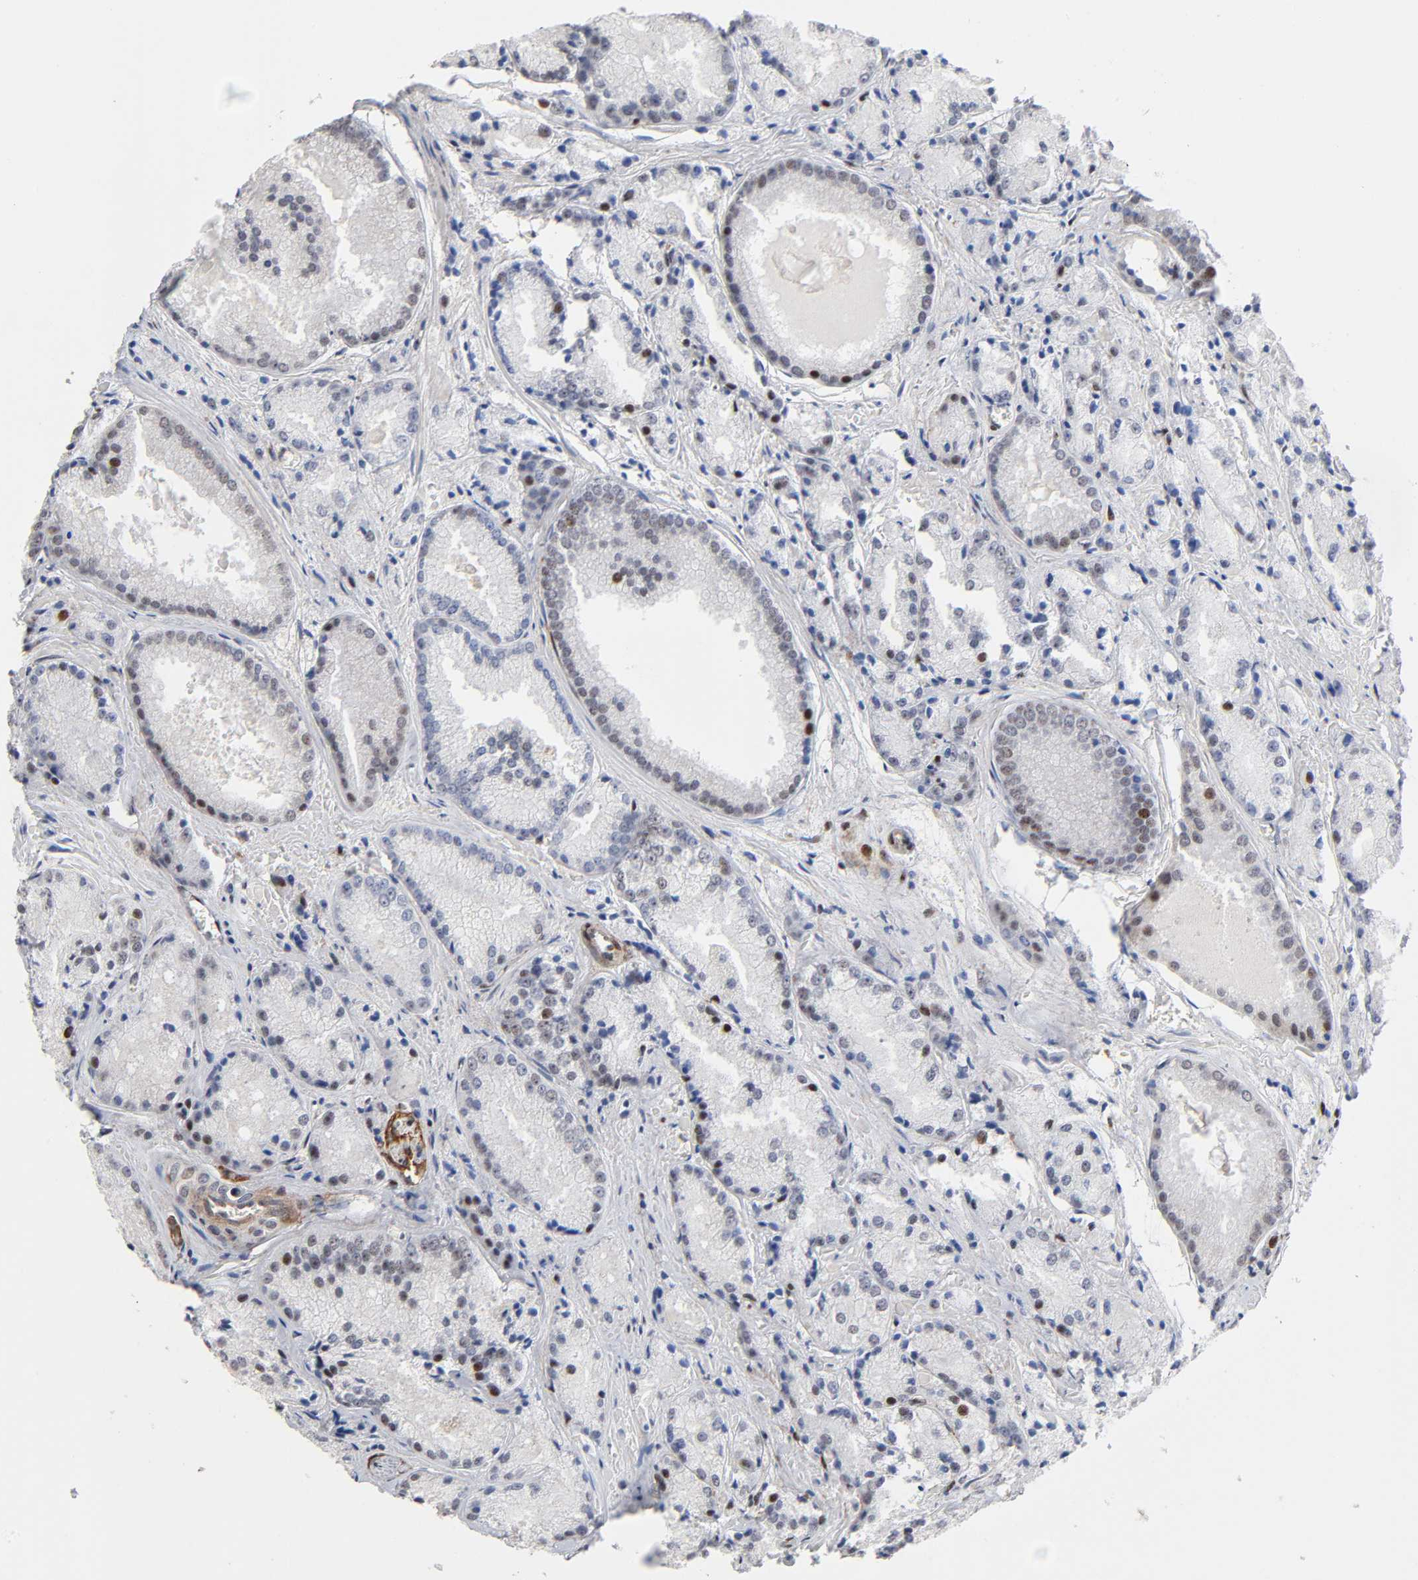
{"staining": {"intensity": "weak", "quantity": "<25%", "location": "nuclear"}, "tissue": "prostate cancer", "cell_type": "Tumor cells", "image_type": "cancer", "snomed": [{"axis": "morphology", "description": "Adenocarcinoma, Low grade"}, {"axis": "topography", "description": "Prostate"}], "caption": "IHC of prostate low-grade adenocarcinoma demonstrates no staining in tumor cells. (DAB IHC with hematoxylin counter stain).", "gene": "STK38", "patient": {"sex": "male", "age": 64}}